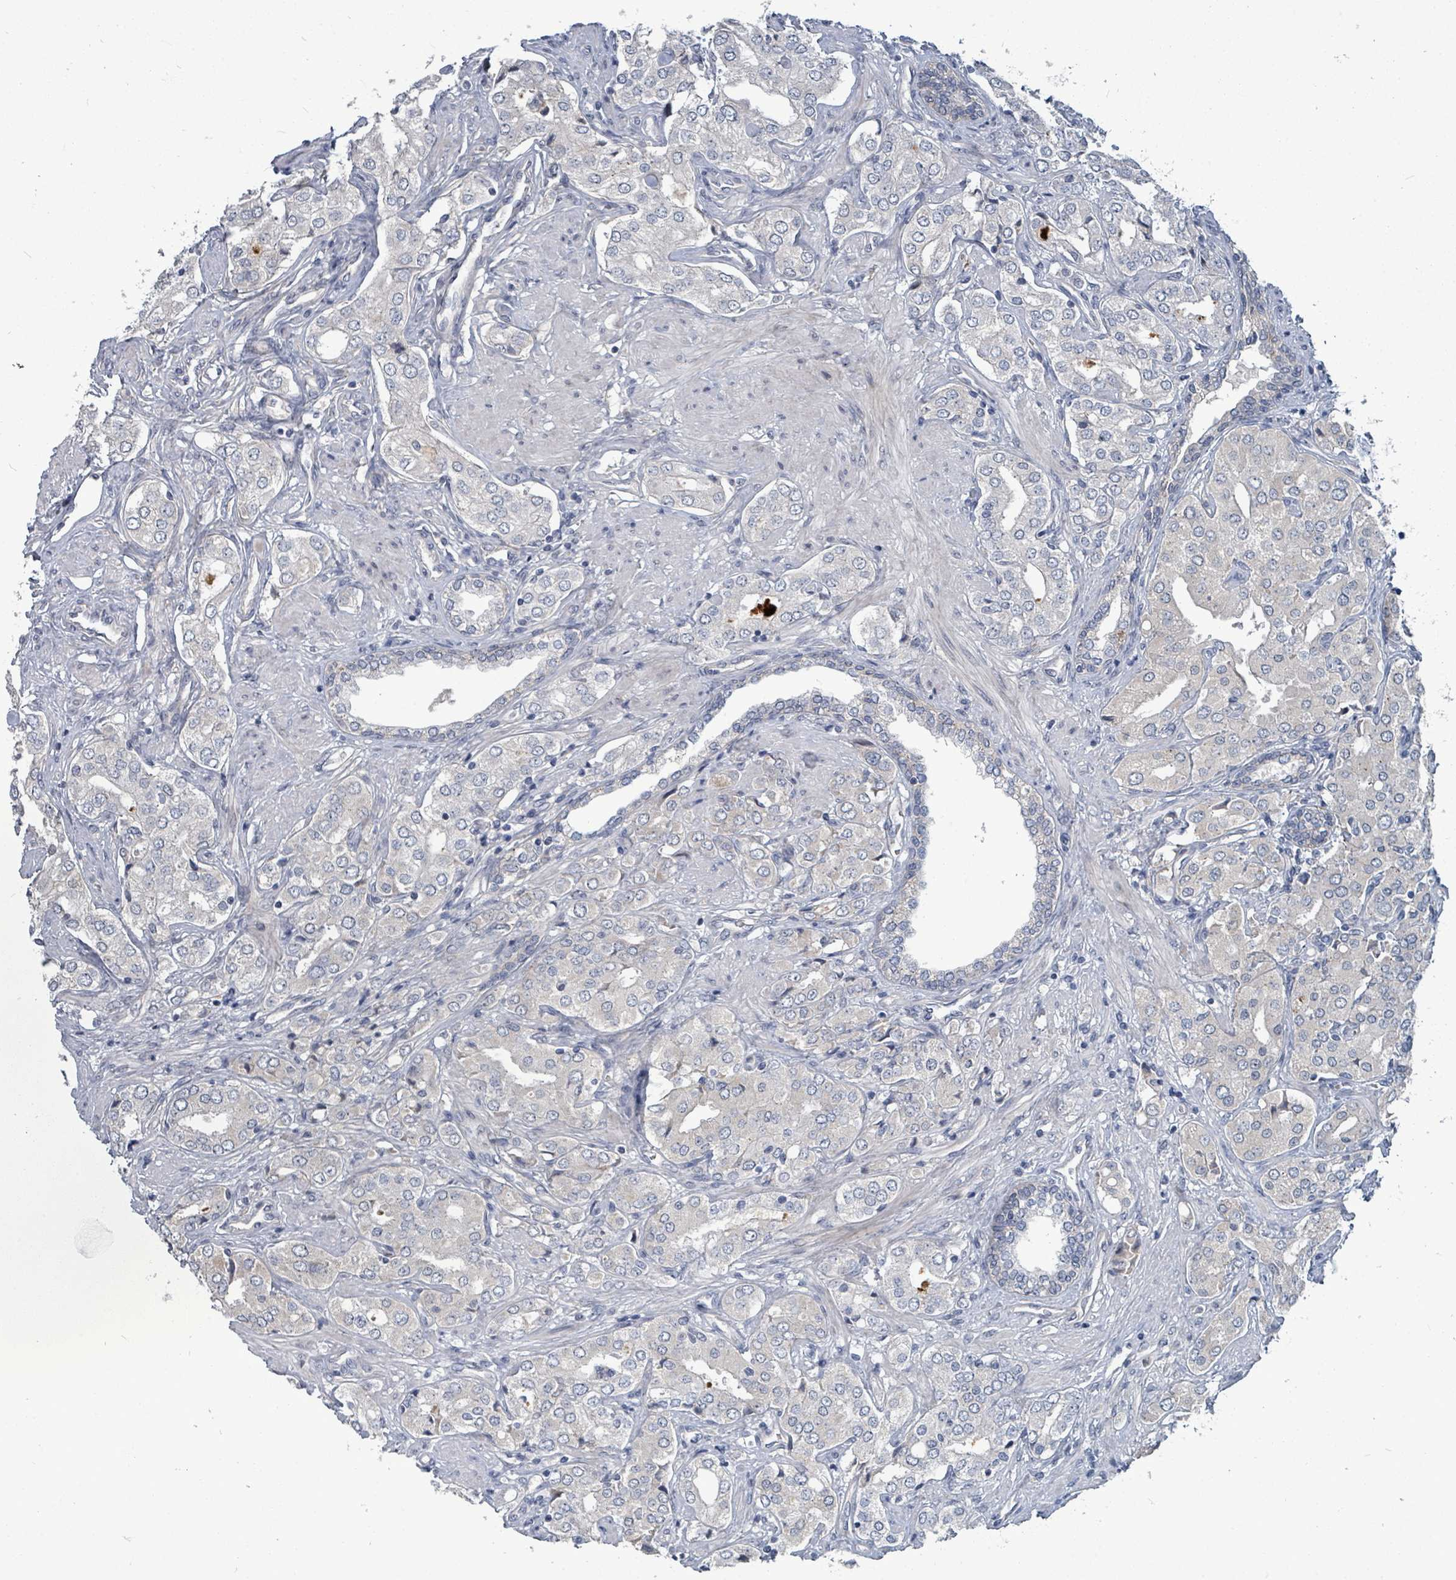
{"staining": {"intensity": "negative", "quantity": "none", "location": "none"}, "tissue": "prostate cancer", "cell_type": "Tumor cells", "image_type": "cancer", "snomed": [{"axis": "morphology", "description": "Adenocarcinoma, High grade"}, {"axis": "topography", "description": "Prostate"}], "caption": "Prostate cancer (adenocarcinoma (high-grade)) stained for a protein using immunohistochemistry reveals no expression tumor cells.", "gene": "TRDMT1", "patient": {"sex": "male", "age": 71}}